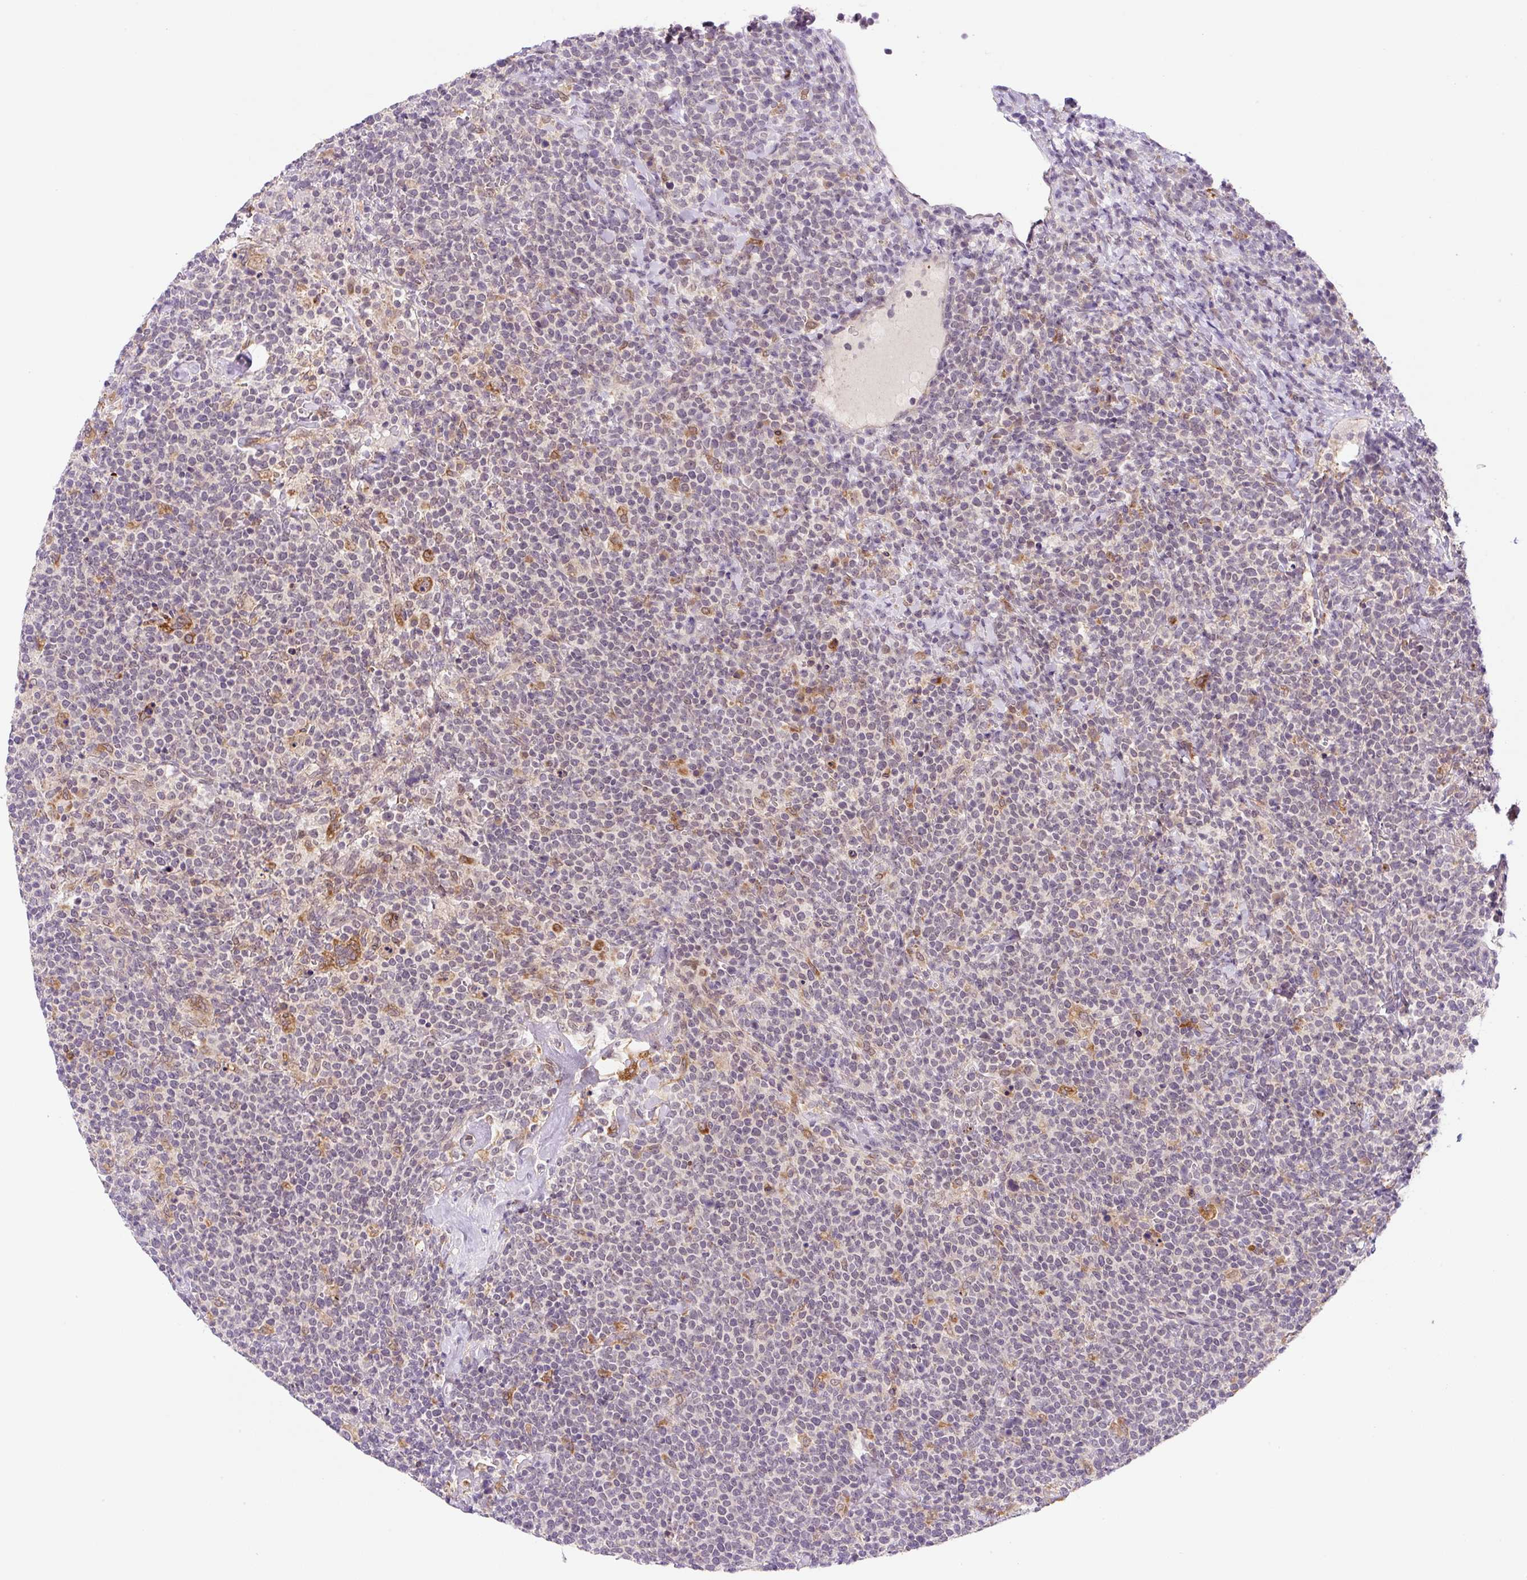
{"staining": {"intensity": "moderate", "quantity": "<25%", "location": "cytoplasmic/membranous"}, "tissue": "lymphoma", "cell_type": "Tumor cells", "image_type": "cancer", "snomed": [{"axis": "morphology", "description": "Malignant lymphoma, non-Hodgkin's type, High grade"}, {"axis": "topography", "description": "Lymph node"}], "caption": "An IHC image of tumor tissue is shown. Protein staining in brown labels moderate cytoplasmic/membranous positivity in lymphoma within tumor cells. (Stains: DAB (3,3'-diaminobenzidine) in brown, nuclei in blue, Microscopy: brightfield microscopy at high magnification).", "gene": "CEBPZOS", "patient": {"sex": "male", "age": 61}}